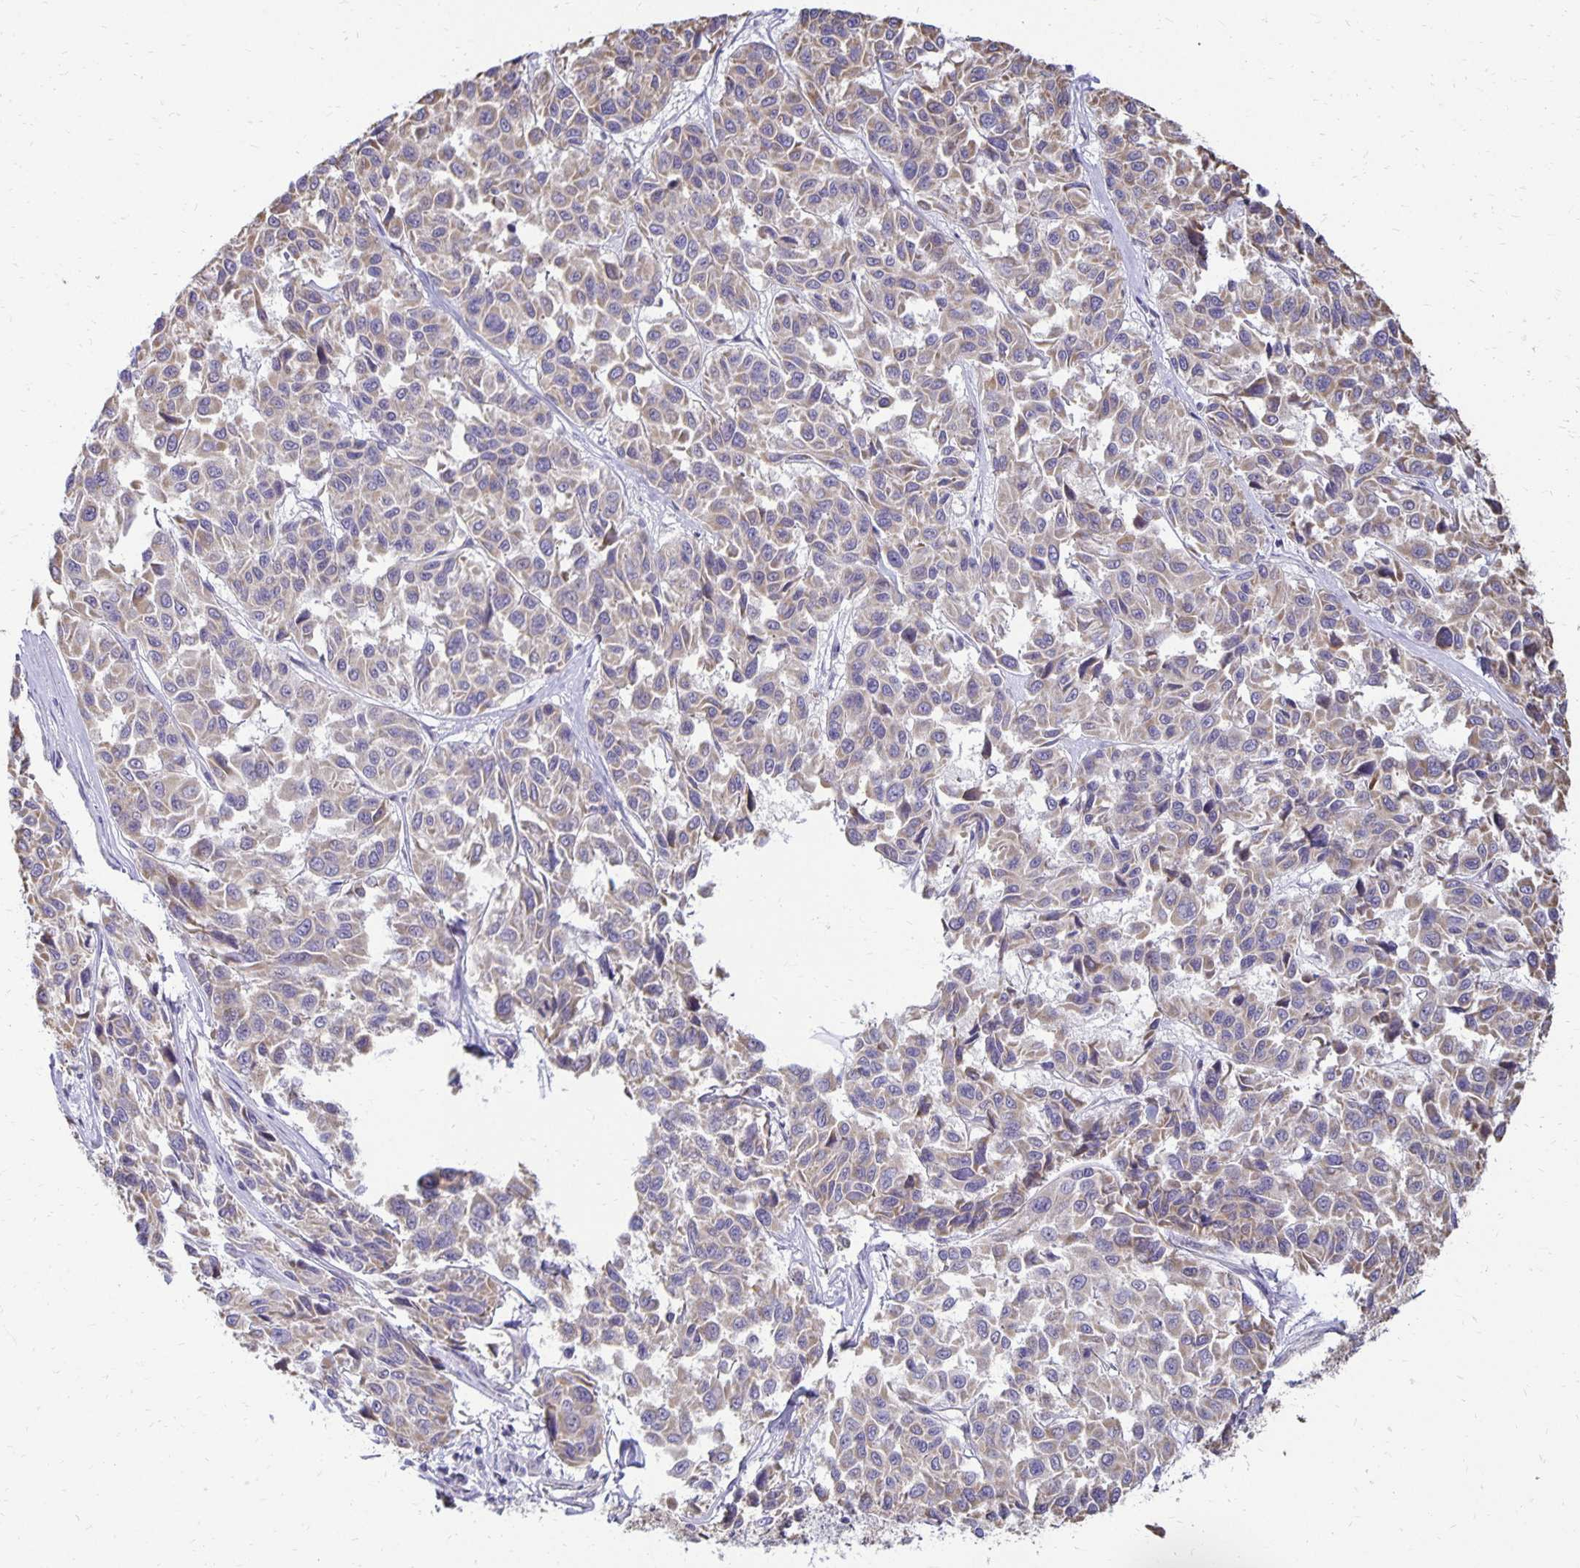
{"staining": {"intensity": "weak", "quantity": "25%-75%", "location": "cytoplasmic/membranous"}, "tissue": "melanoma", "cell_type": "Tumor cells", "image_type": "cancer", "snomed": [{"axis": "morphology", "description": "Malignant melanoma, NOS"}, {"axis": "topography", "description": "Skin"}], "caption": "Malignant melanoma tissue exhibits weak cytoplasmic/membranous staining in approximately 25%-75% of tumor cells", "gene": "FN3K", "patient": {"sex": "female", "age": 66}}